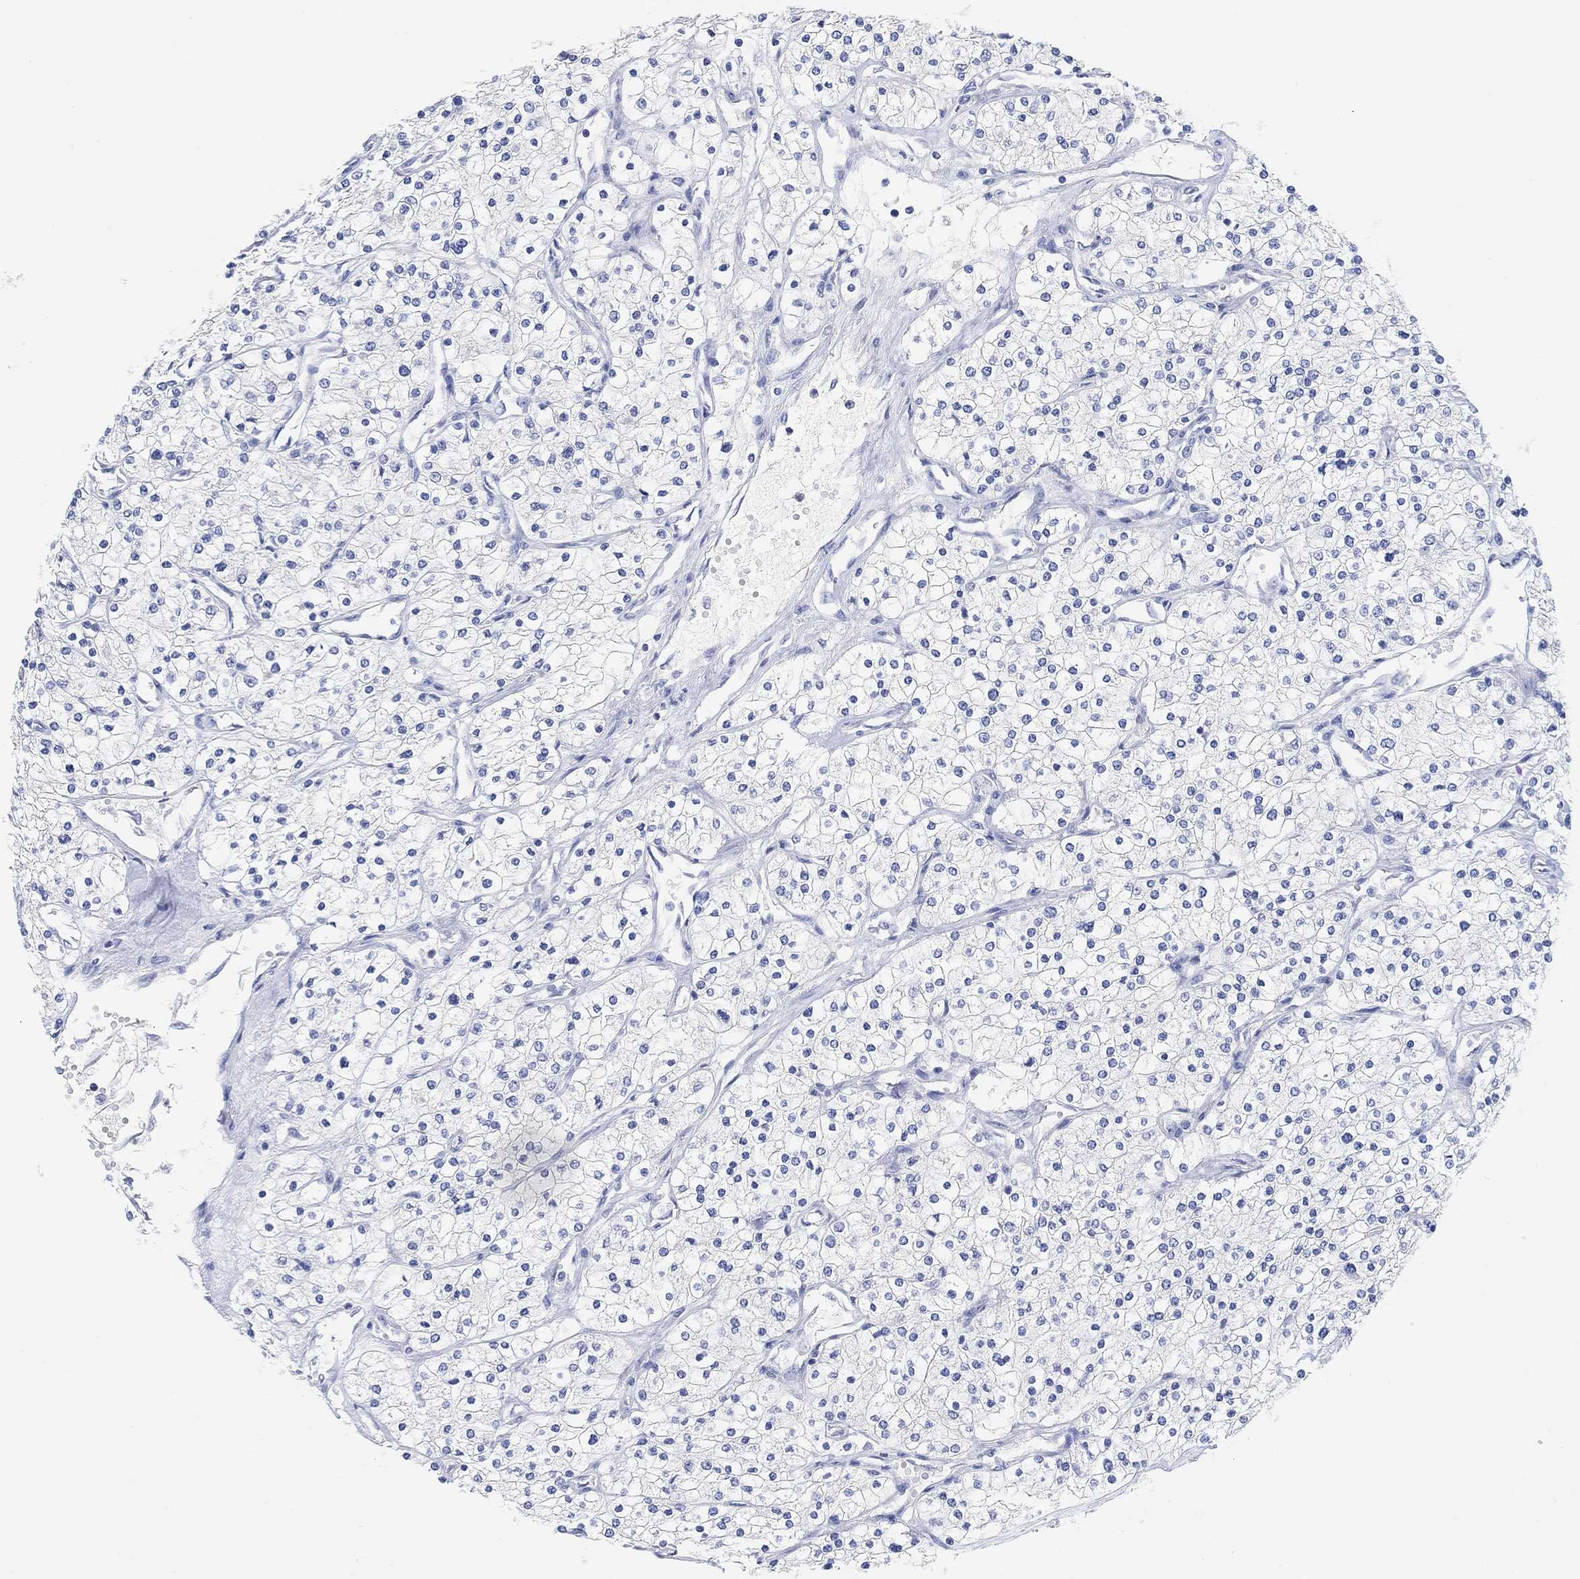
{"staining": {"intensity": "negative", "quantity": "none", "location": "none"}, "tissue": "renal cancer", "cell_type": "Tumor cells", "image_type": "cancer", "snomed": [{"axis": "morphology", "description": "Adenocarcinoma, NOS"}, {"axis": "topography", "description": "Kidney"}], "caption": "Tumor cells show no significant expression in adenocarcinoma (renal).", "gene": "VAT1L", "patient": {"sex": "male", "age": 80}}